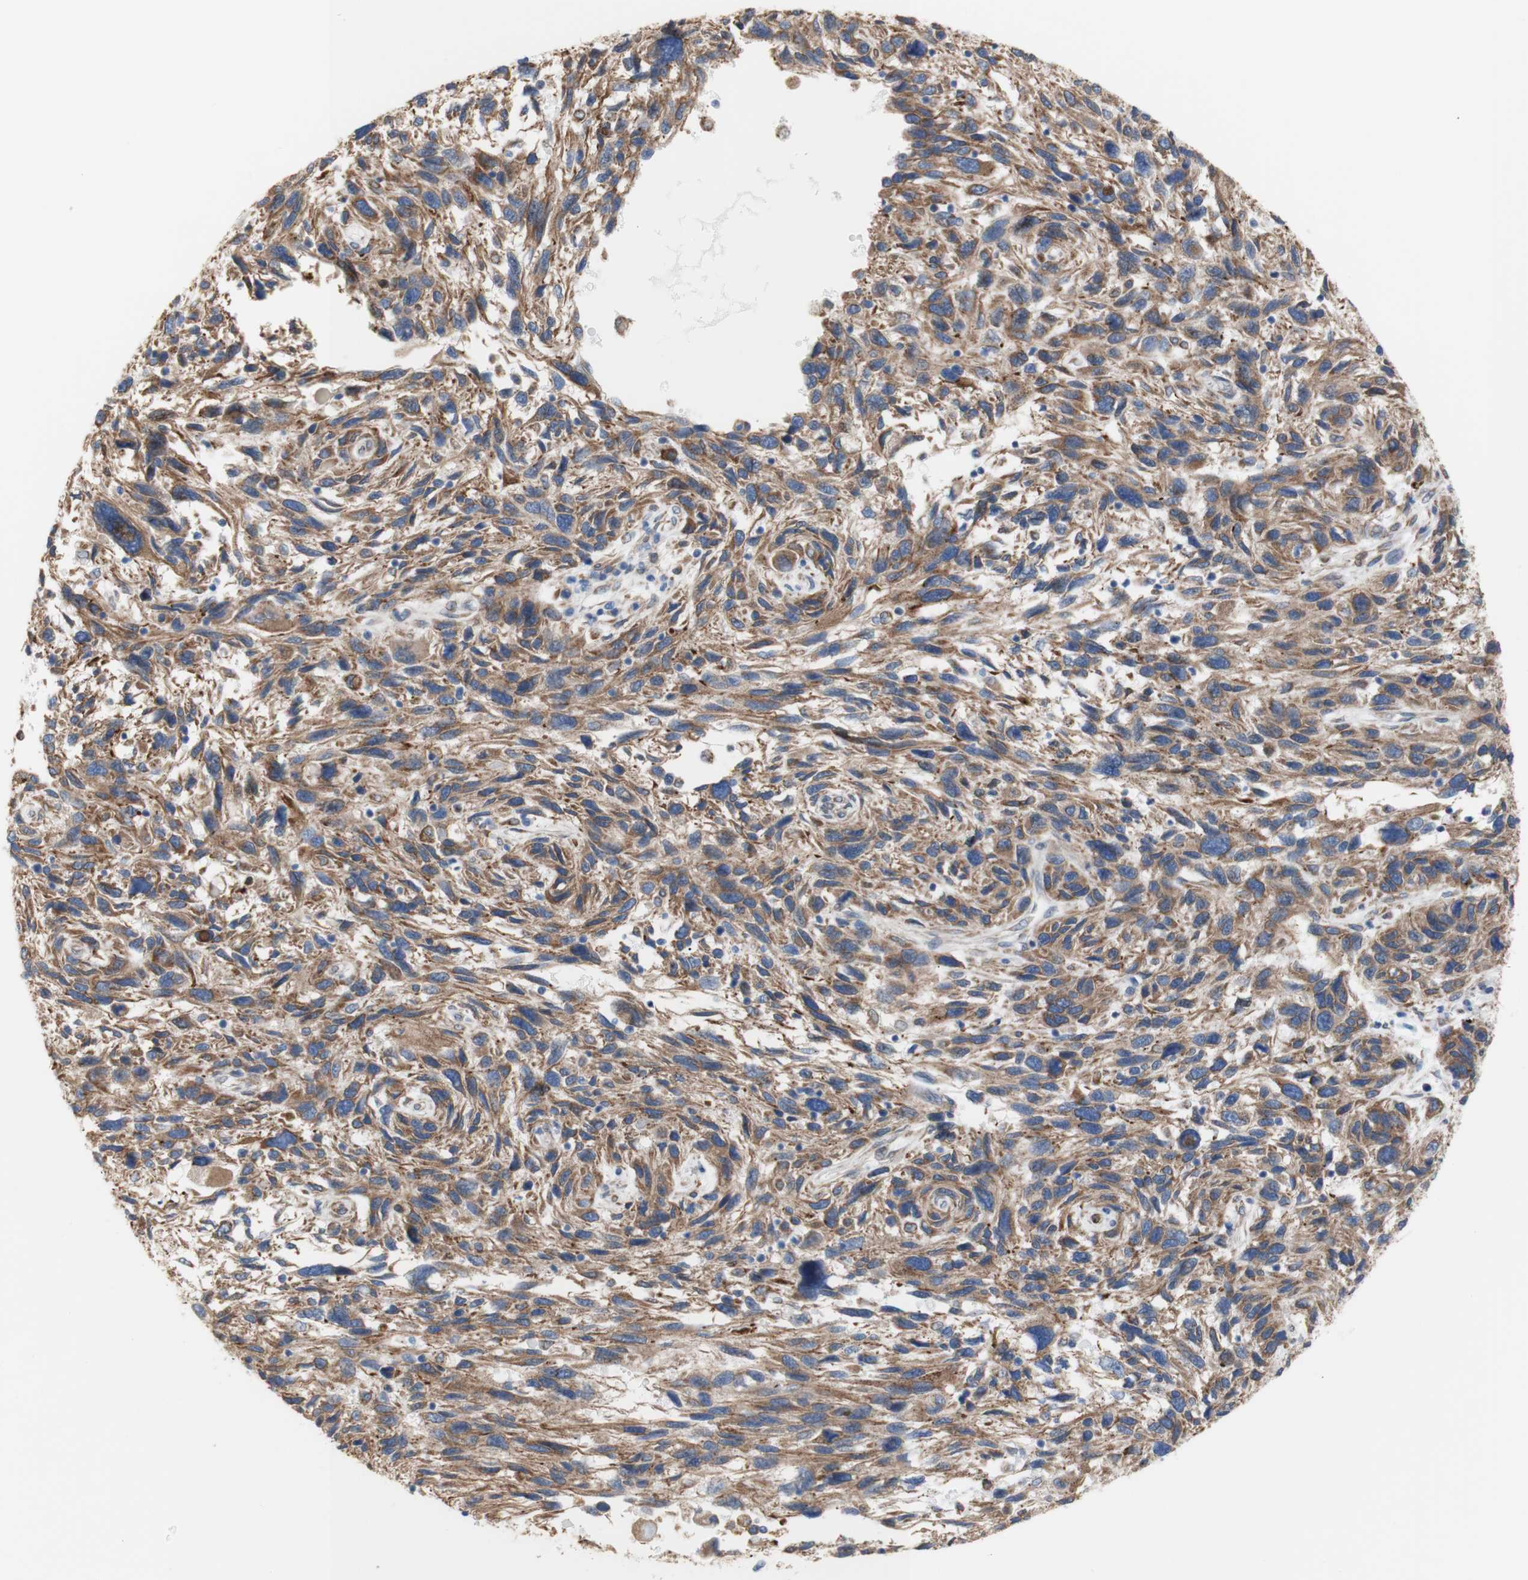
{"staining": {"intensity": "moderate", "quantity": ">75%", "location": "cytoplasmic/membranous"}, "tissue": "melanoma", "cell_type": "Tumor cells", "image_type": "cancer", "snomed": [{"axis": "morphology", "description": "Malignant melanoma, NOS"}, {"axis": "topography", "description": "Skin"}], "caption": "Malignant melanoma was stained to show a protein in brown. There is medium levels of moderate cytoplasmic/membranous positivity in approximately >75% of tumor cells. (Brightfield microscopy of DAB IHC at high magnification).", "gene": "ERLIN1", "patient": {"sex": "male", "age": 53}}